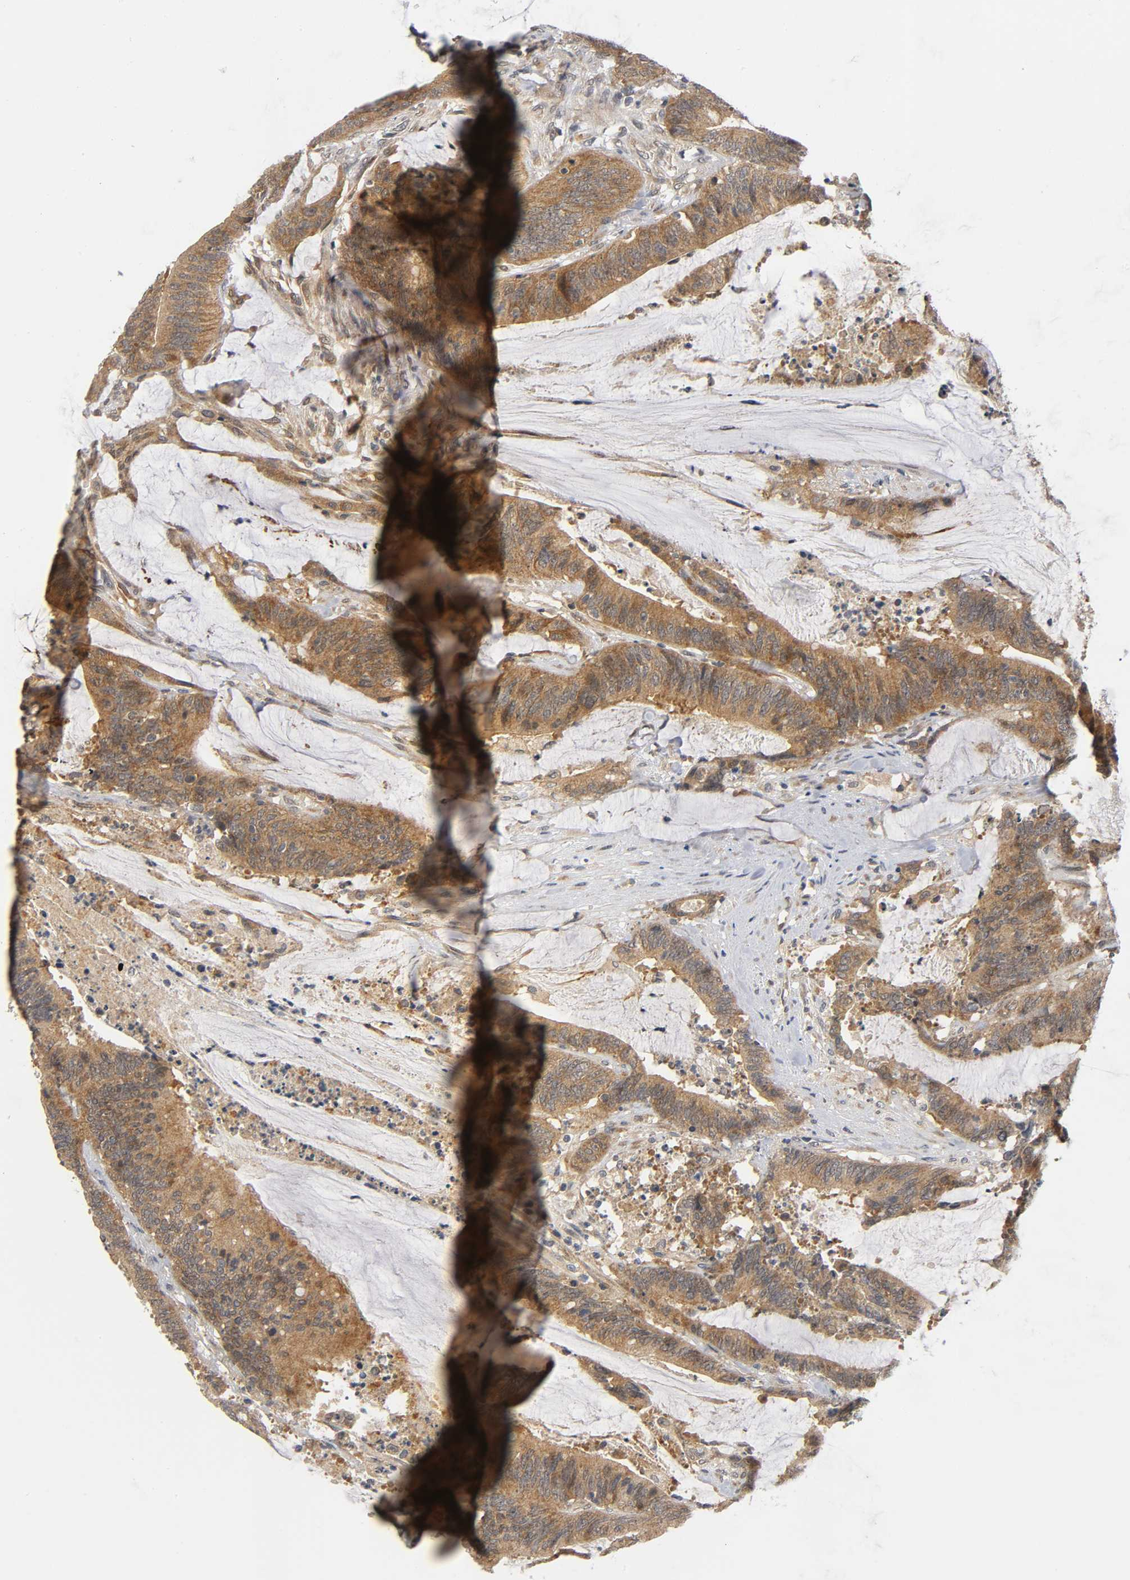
{"staining": {"intensity": "moderate", "quantity": ">75%", "location": "cytoplasmic/membranous"}, "tissue": "colorectal cancer", "cell_type": "Tumor cells", "image_type": "cancer", "snomed": [{"axis": "morphology", "description": "Adenocarcinoma, NOS"}, {"axis": "topography", "description": "Rectum"}], "caption": "Tumor cells show medium levels of moderate cytoplasmic/membranous positivity in approximately >75% of cells in colorectal cancer.", "gene": "MAPK8", "patient": {"sex": "female", "age": 66}}